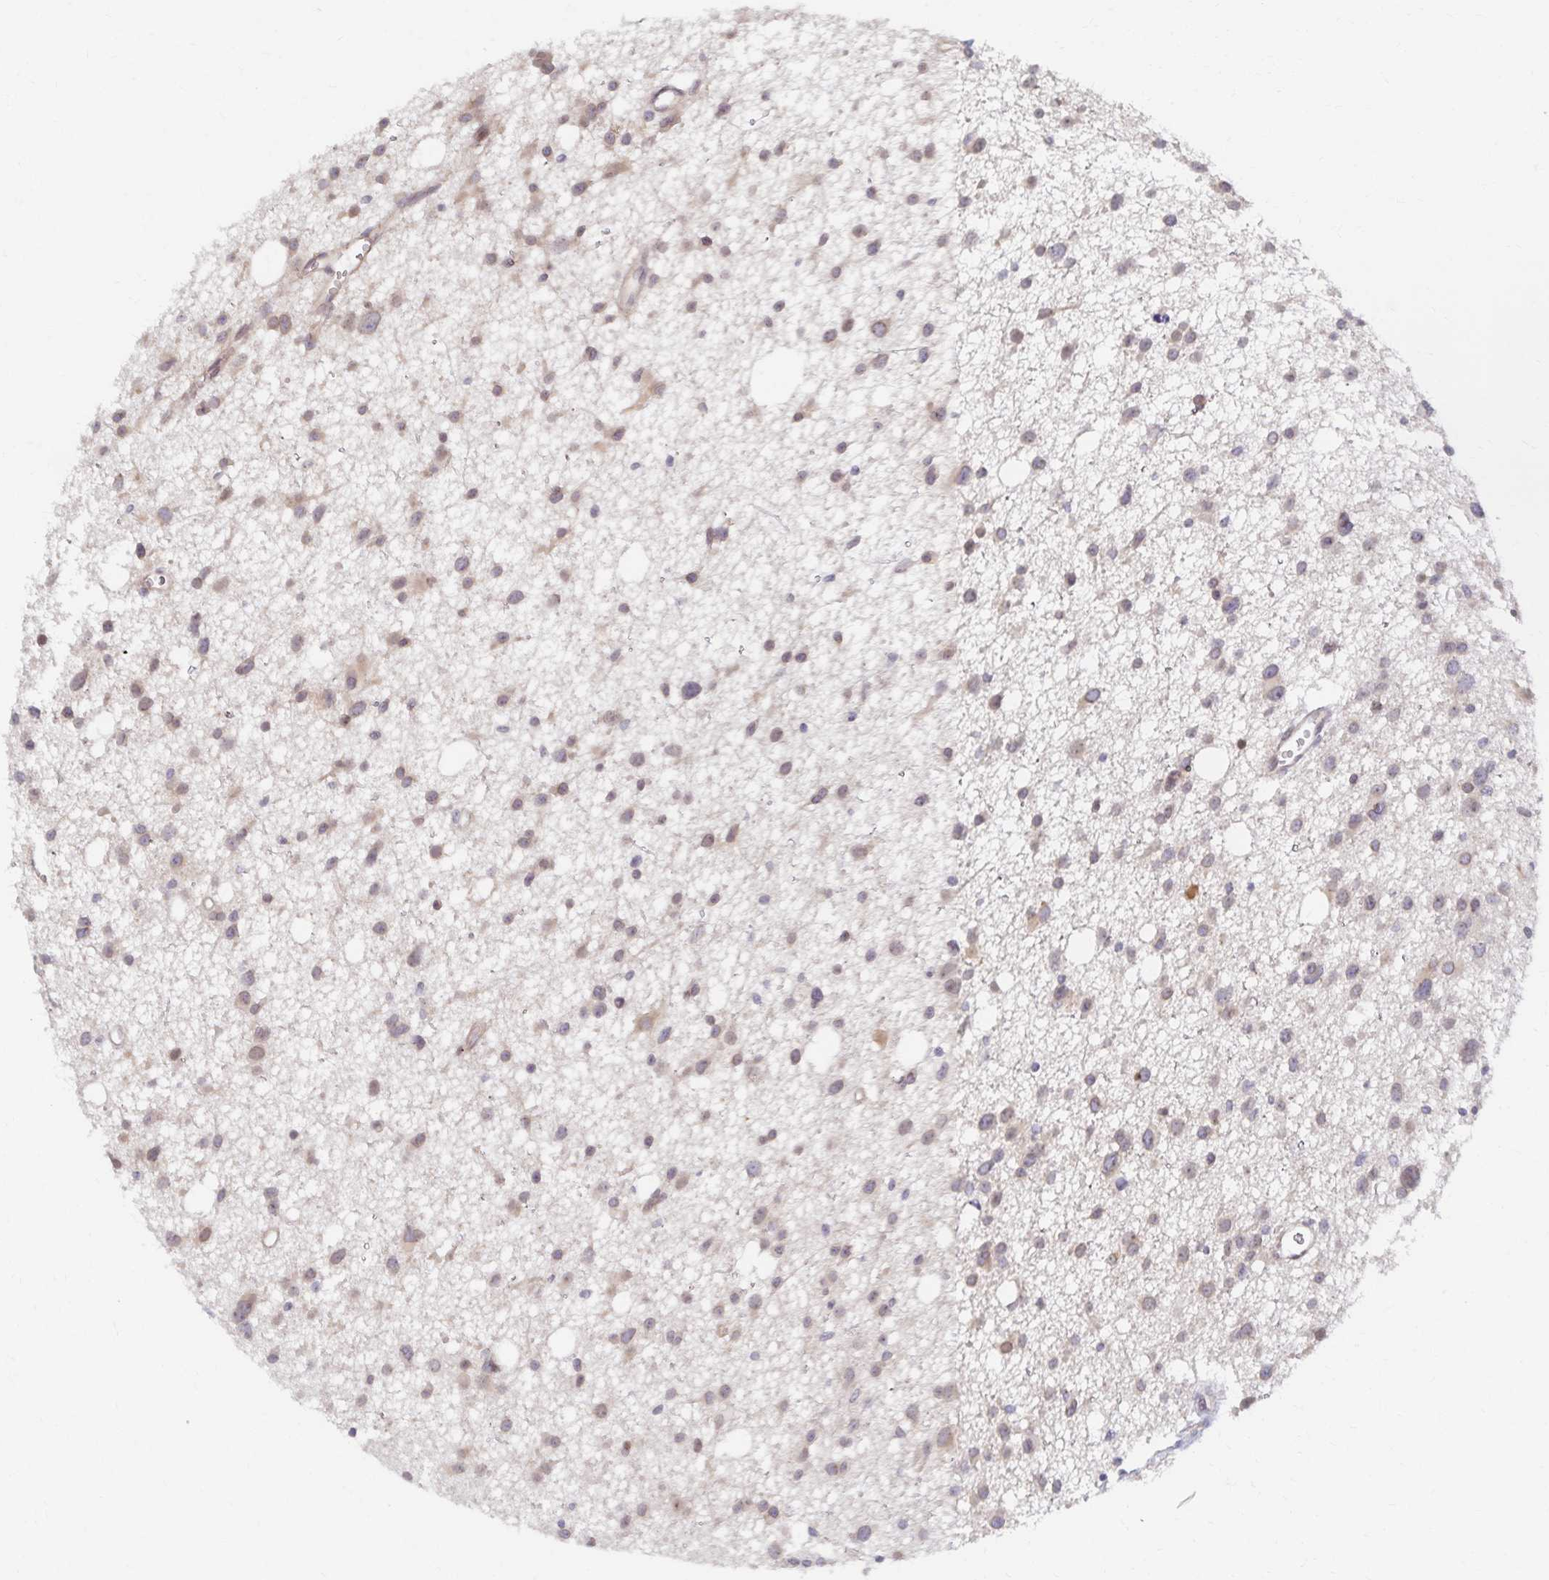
{"staining": {"intensity": "weak", "quantity": "25%-75%", "location": "cytoplasmic/membranous"}, "tissue": "glioma", "cell_type": "Tumor cells", "image_type": "cancer", "snomed": [{"axis": "morphology", "description": "Glioma, malignant, High grade"}, {"axis": "topography", "description": "Brain"}], "caption": "Immunohistochemistry (IHC) of high-grade glioma (malignant) exhibits low levels of weak cytoplasmic/membranous staining in approximately 25%-75% of tumor cells.", "gene": "RAB9B", "patient": {"sex": "male", "age": 23}}